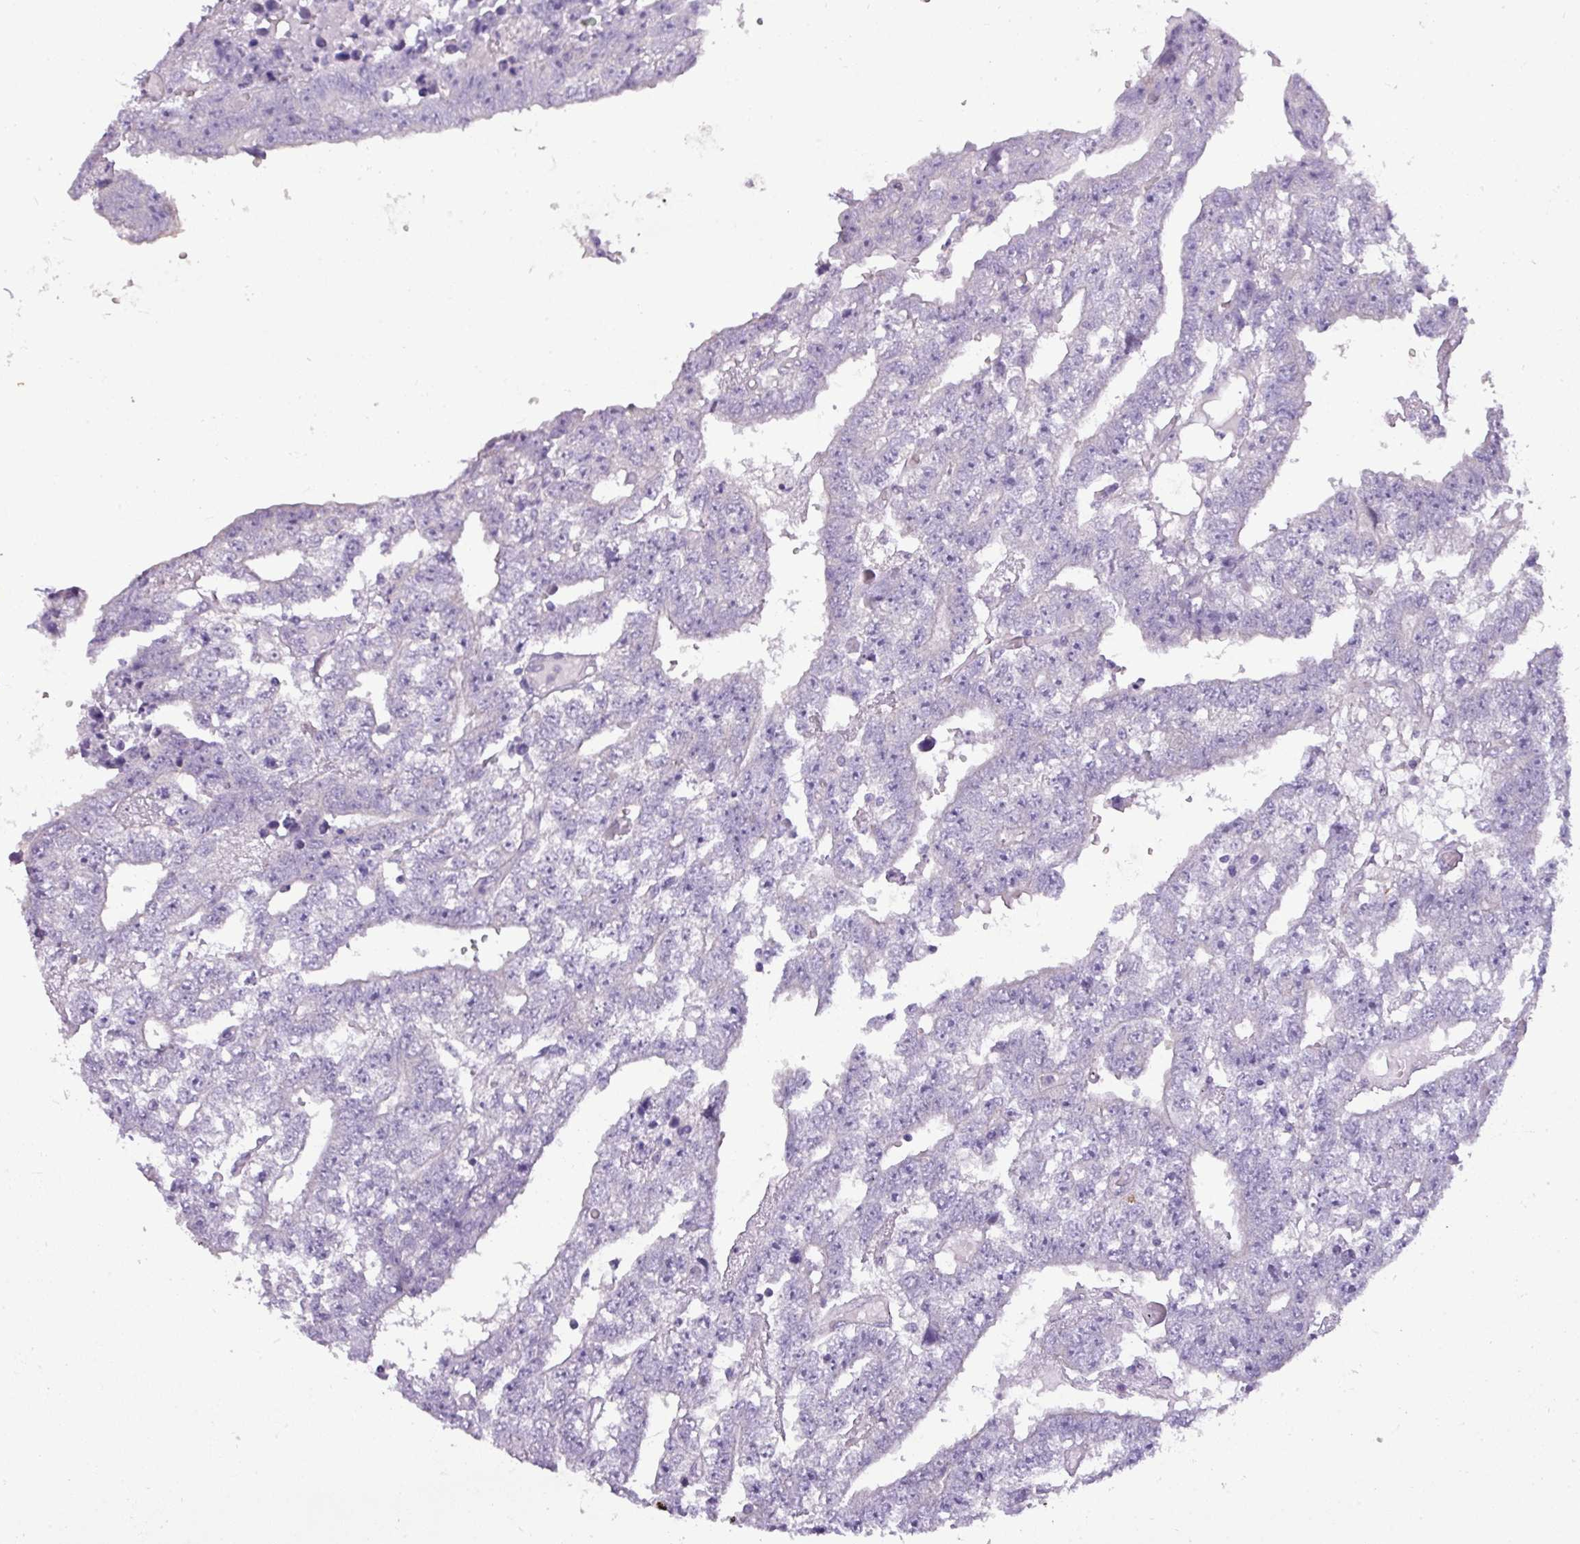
{"staining": {"intensity": "negative", "quantity": "none", "location": "none"}, "tissue": "testis cancer", "cell_type": "Tumor cells", "image_type": "cancer", "snomed": [{"axis": "morphology", "description": "Carcinoma, Embryonal, NOS"}, {"axis": "topography", "description": "Testis"}], "caption": "Immunohistochemical staining of testis cancer (embryonal carcinoma) shows no significant positivity in tumor cells.", "gene": "DNAAF9", "patient": {"sex": "male", "age": 25}}